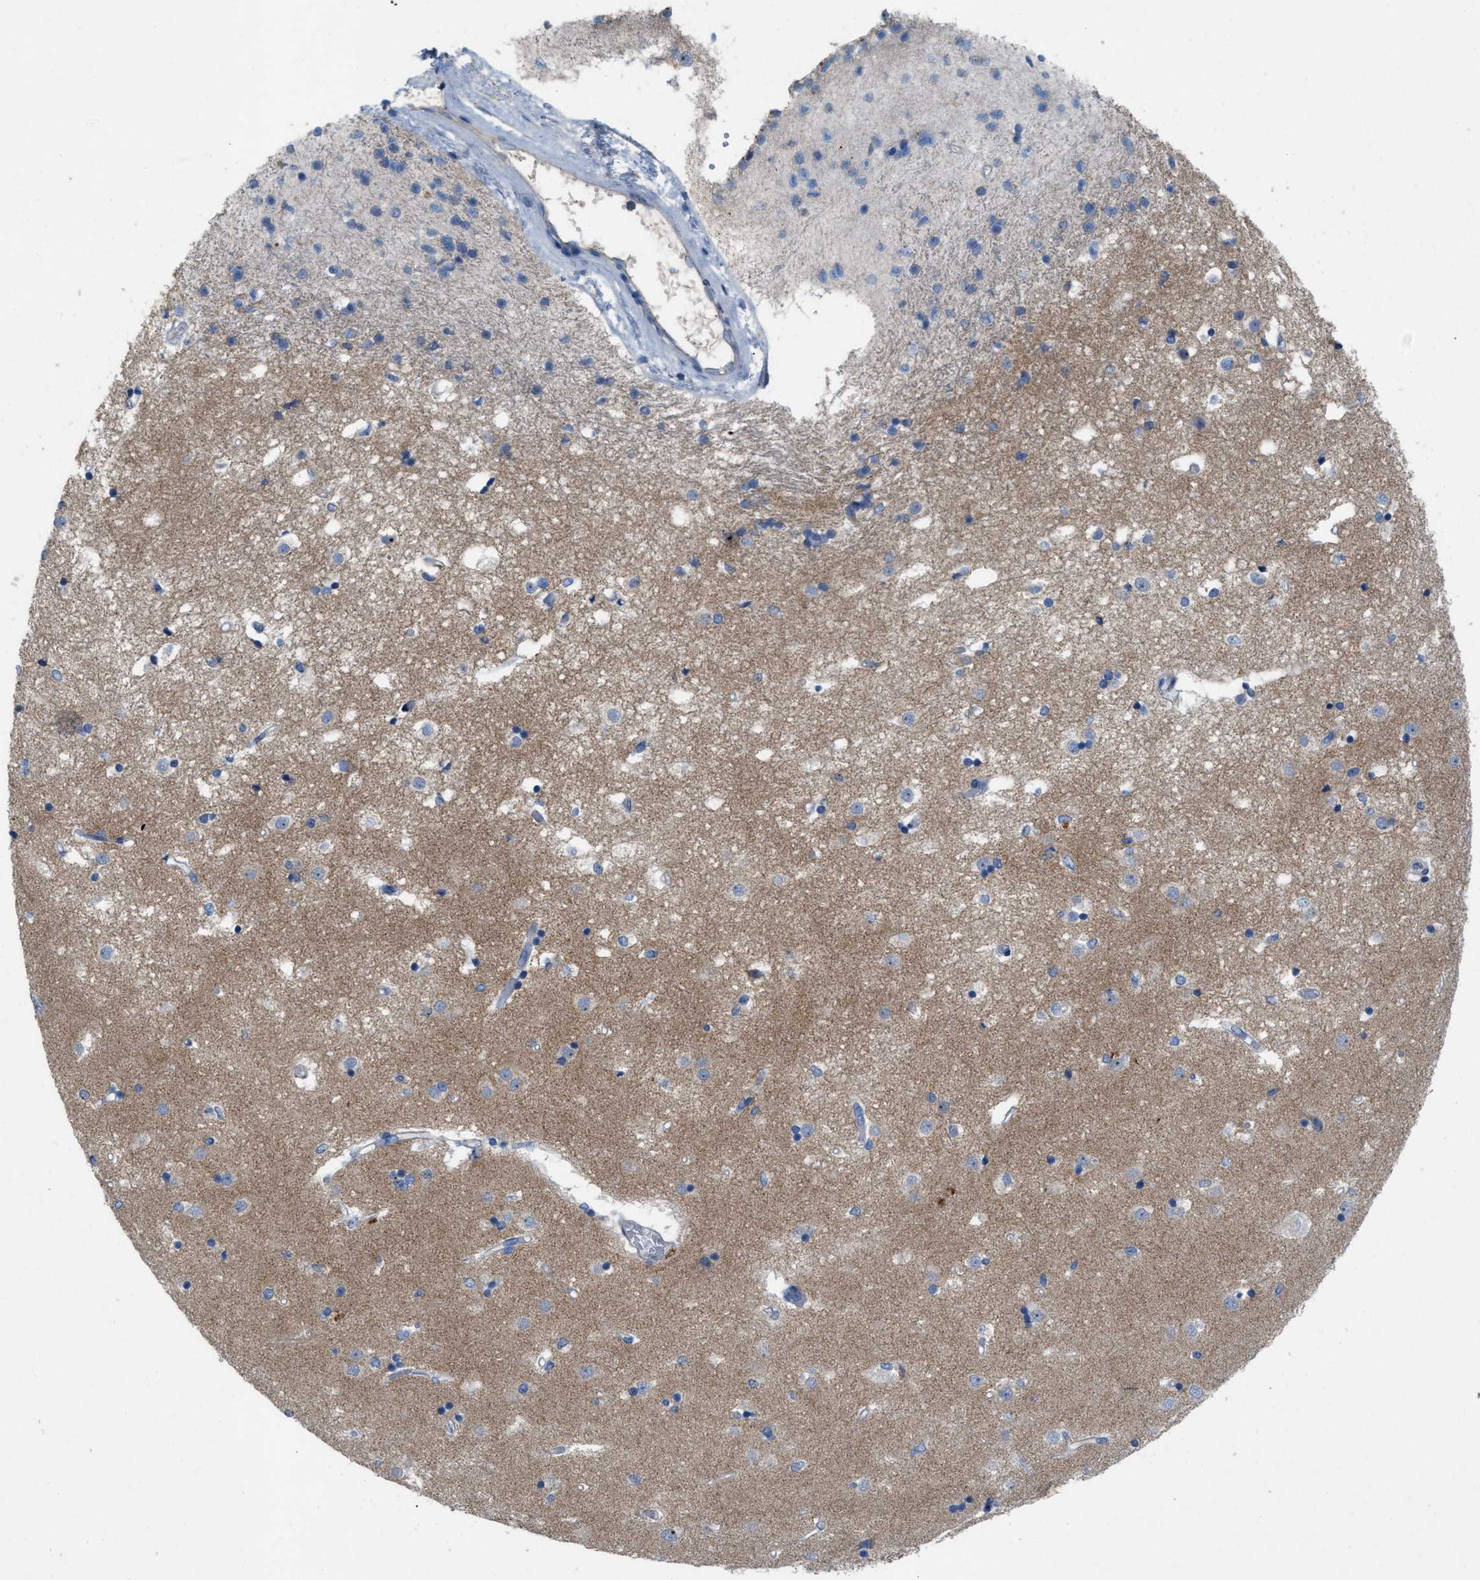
{"staining": {"intensity": "negative", "quantity": "none", "location": "none"}, "tissue": "caudate", "cell_type": "Glial cells", "image_type": "normal", "snomed": [{"axis": "morphology", "description": "Normal tissue, NOS"}, {"axis": "topography", "description": "Lateral ventricle wall"}], "caption": "IHC of normal caudate shows no positivity in glial cells.", "gene": "PLPPR5", "patient": {"sex": "male", "age": 45}}